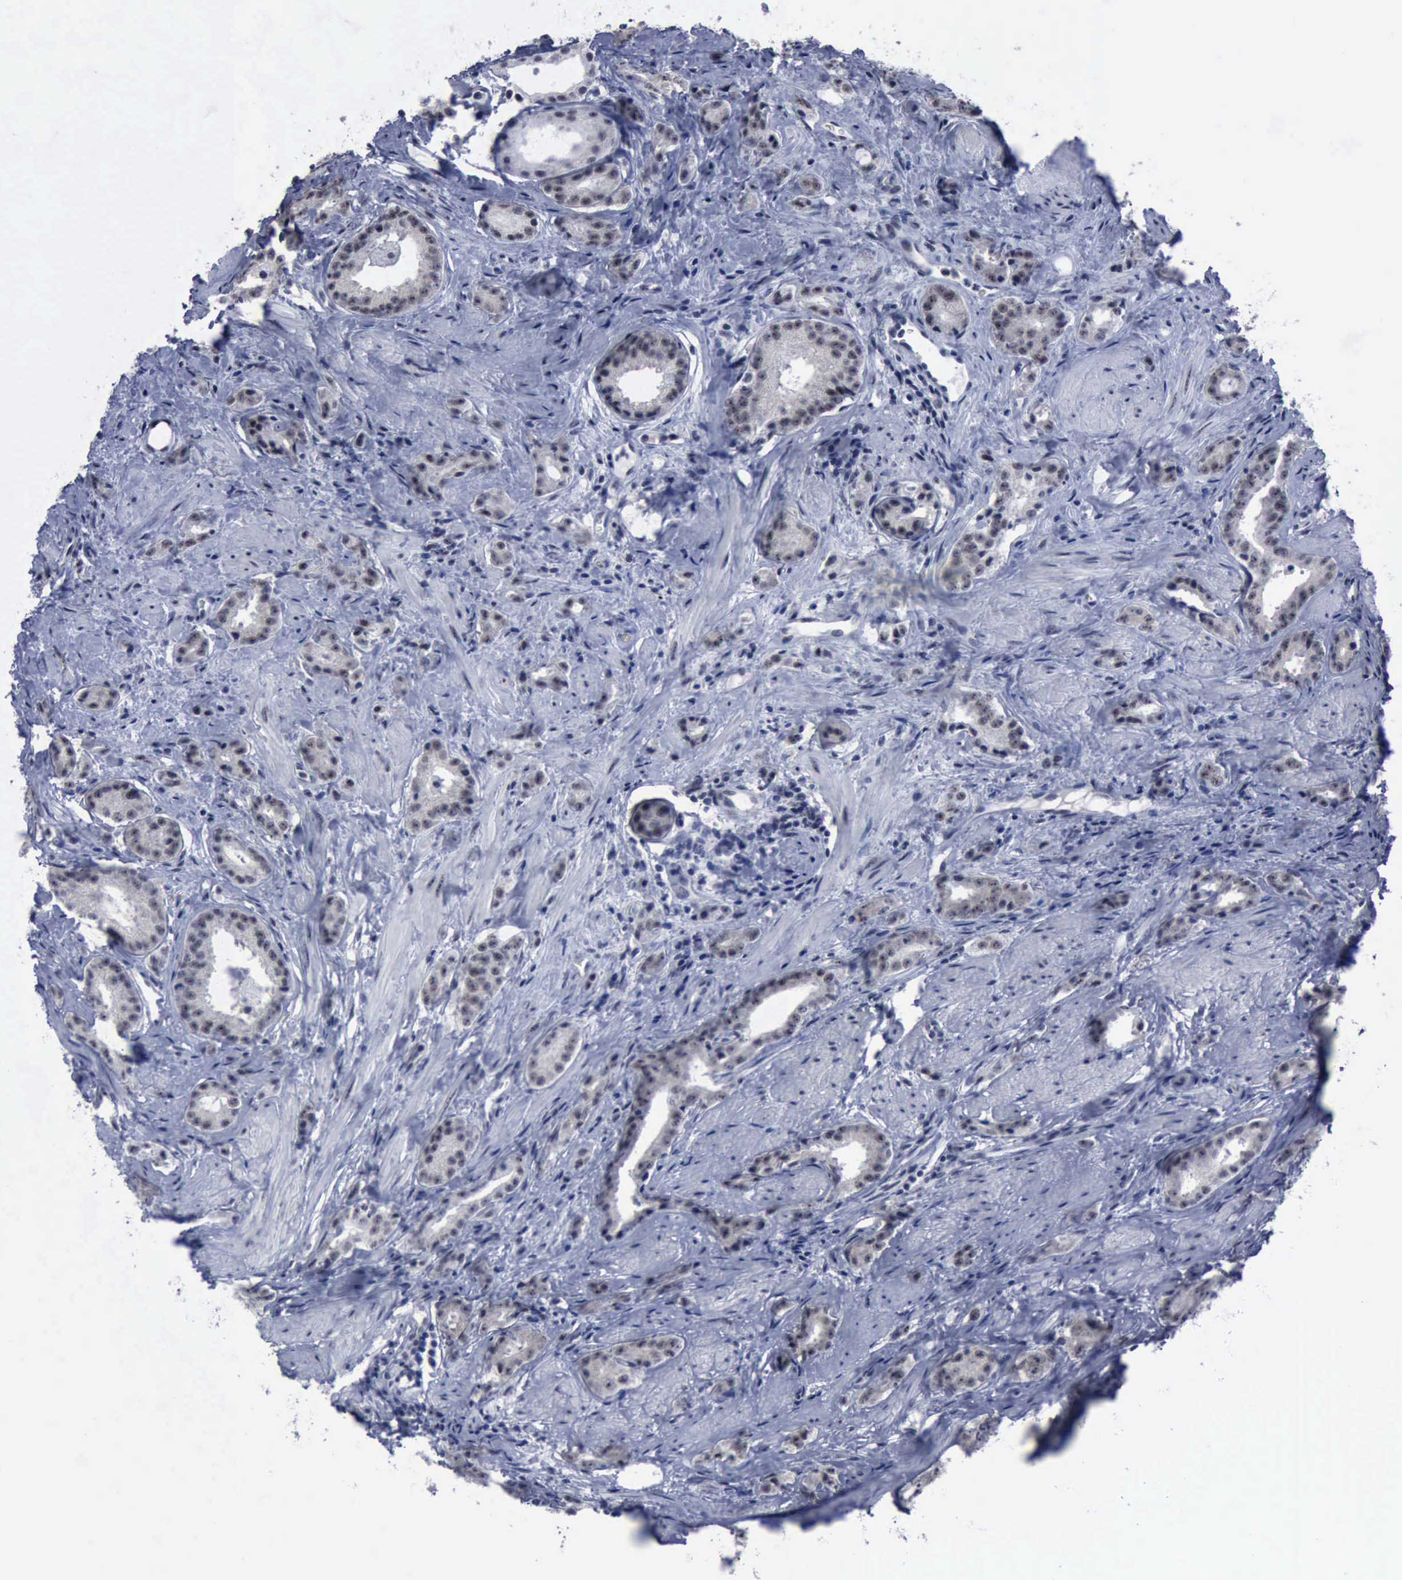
{"staining": {"intensity": "negative", "quantity": "none", "location": "none"}, "tissue": "prostate cancer", "cell_type": "Tumor cells", "image_type": "cancer", "snomed": [{"axis": "morphology", "description": "Adenocarcinoma, Medium grade"}, {"axis": "topography", "description": "Prostate"}], "caption": "A histopathology image of human prostate adenocarcinoma (medium-grade) is negative for staining in tumor cells.", "gene": "BRD1", "patient": {"sex": "male", "age": 53}}